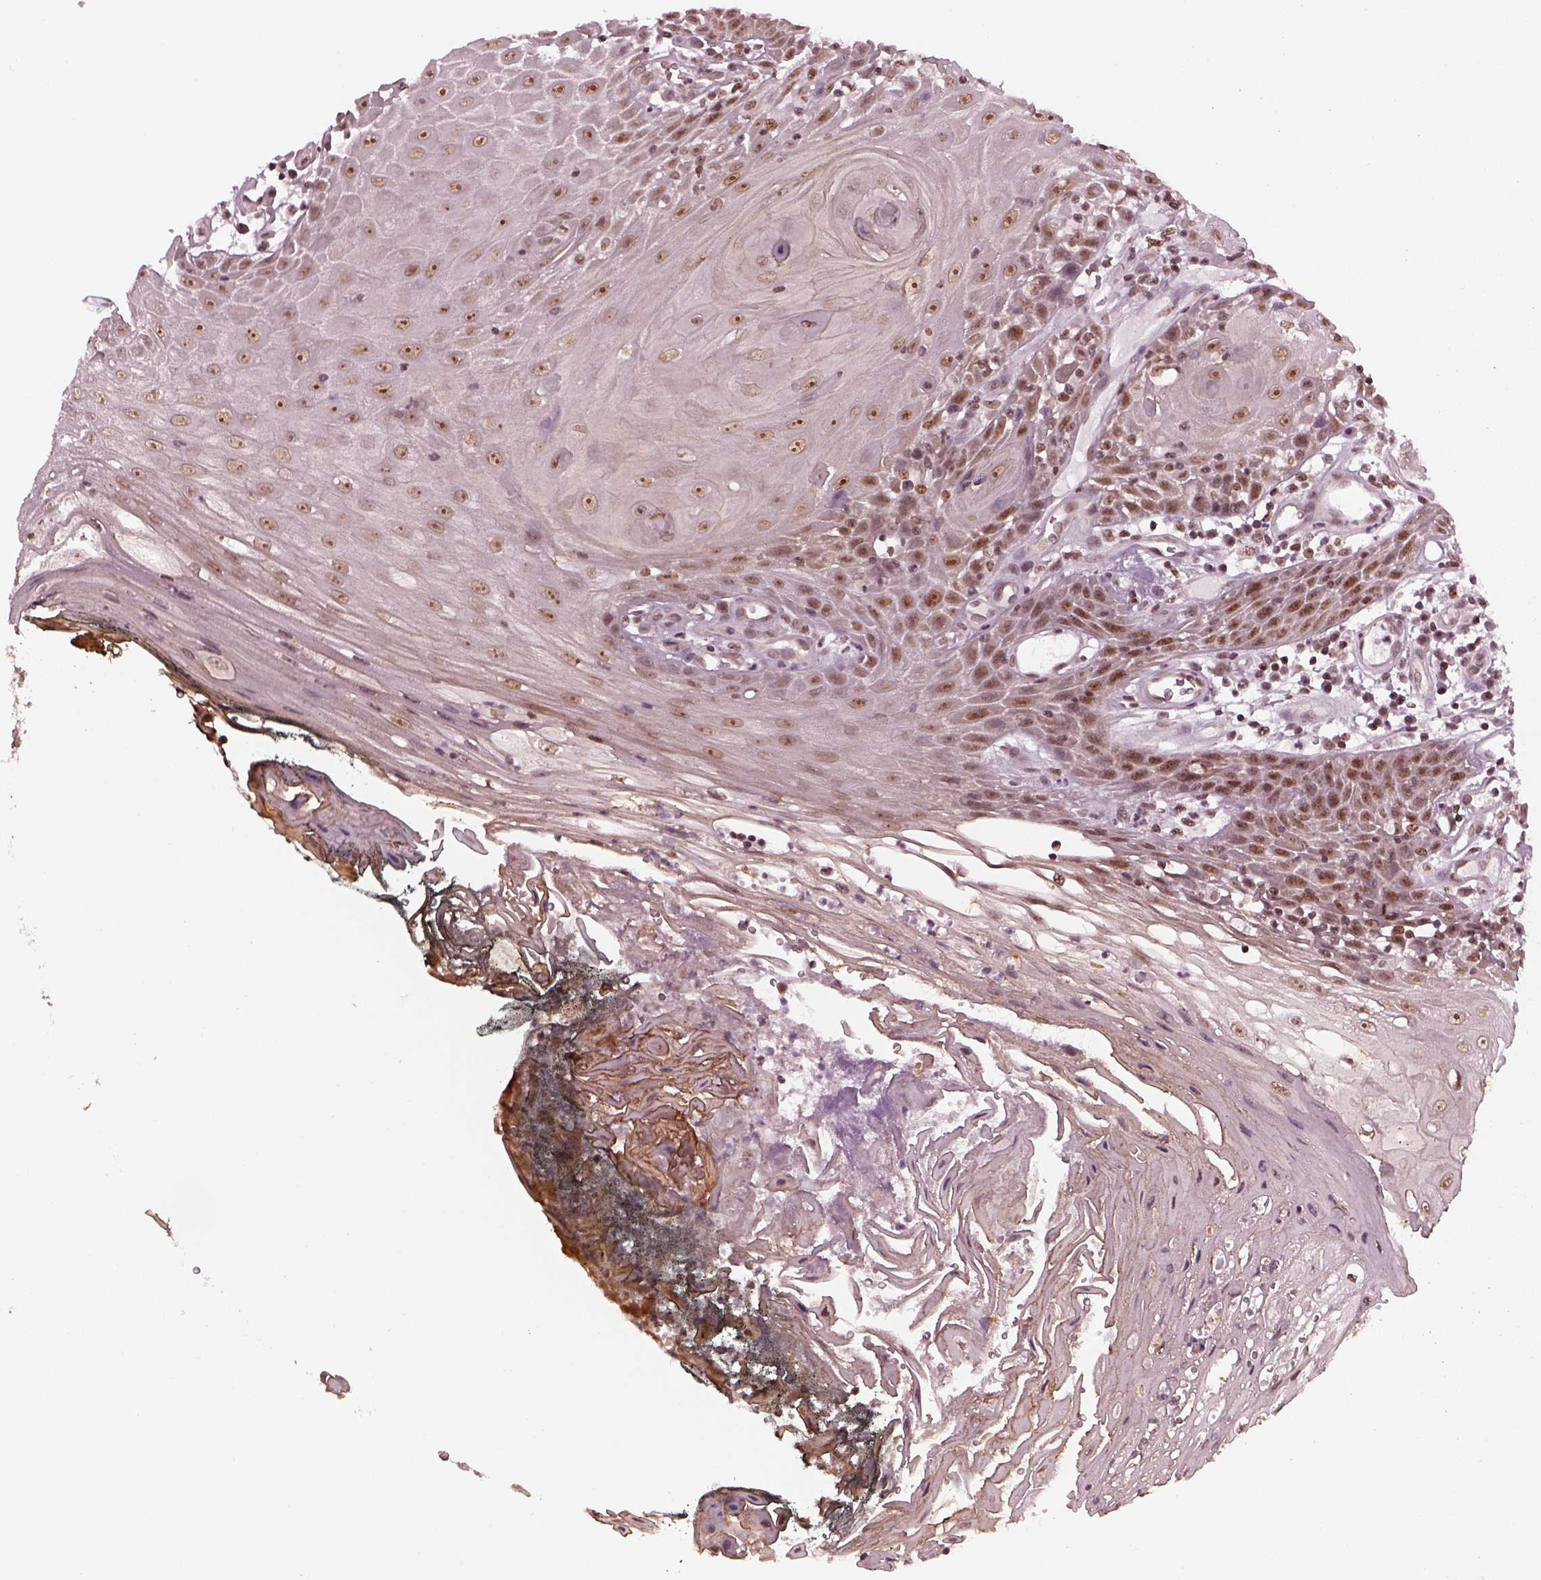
{"staining": {"intensity": "moderate", "quantity": ">75%", "location": "nuclear"}, "tissue": "head and neck cancer", "cell_type": "Tumor cells", "image_type": "cancer", "snomed": [{"axis": "morphology", "description": "Squamous cell carcinoma, NOS"}, {"axis": "topography", "description": "Head-Neck"}], "caption": "Brown immunohistochemical staining in human head and neck cancer displays moderate nuclear expression in about >75% of tumor cells.", "gene": "RUVBL2", "patient": {"sex": "male", "age": 52}}